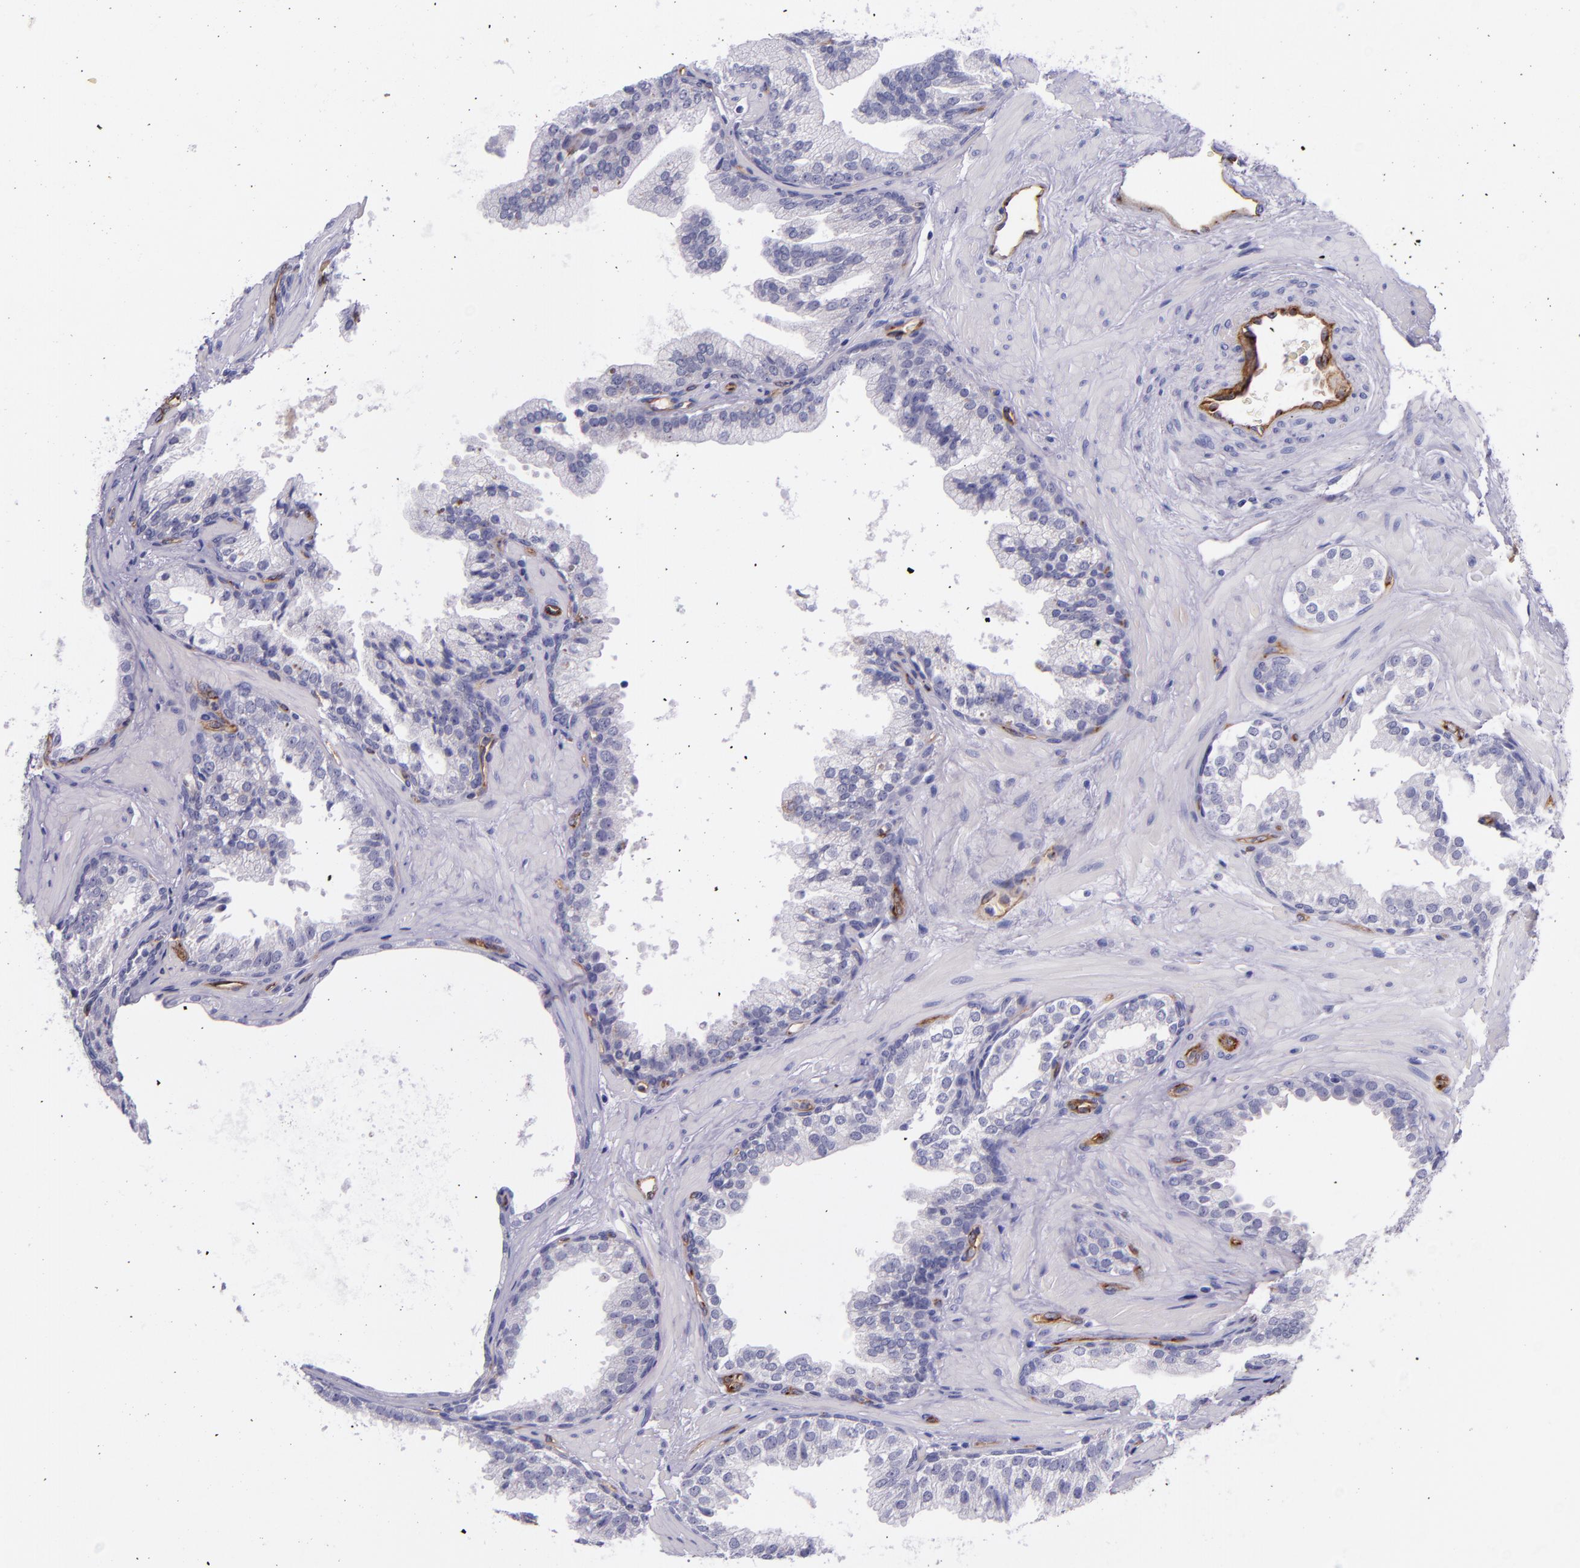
{"staining": {"intensity": "negative", "quantity": "none", "location": "none"}, "tissue": "prostate cancer", "cell_type": "Tumor cells", "image_type": "cancer", "snomed": [{"axis": "morphology", "description": "Adenocarcinoma, Low grade"}, {"axis": "topography", "description": "Prostate"}], "caption": "An IHC micrograph of prostate low-grade adenocarcinoma is shown. There is no staining in tumor cells of prostate low-grade adenocarcinoma.", "gene": "NOS3", "patient": {"sex": "male", "age": 69}}